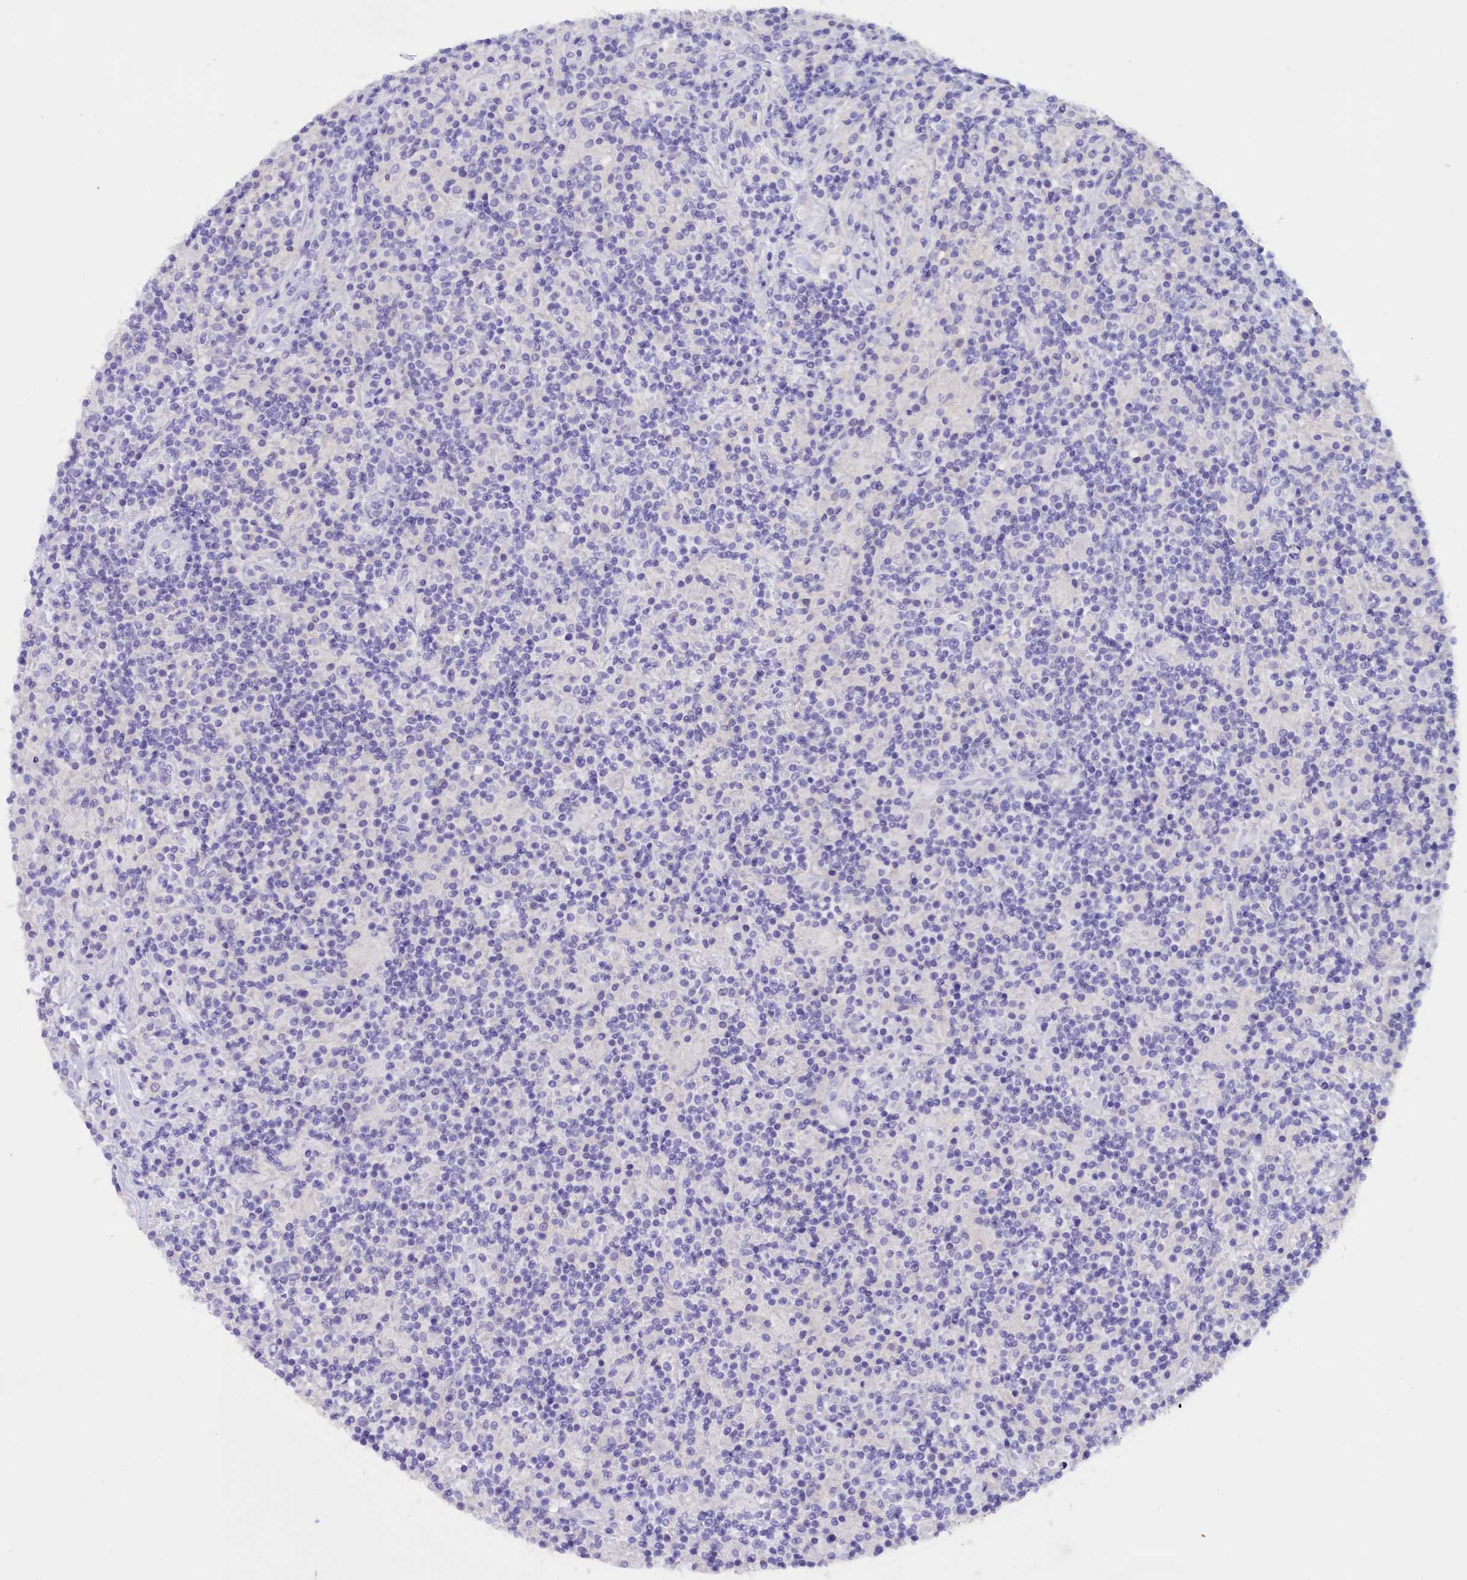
{"staining": {"intensity": "negative", "quantity": "none", "location": "none"}, "tissue": "lymphoma", "cell_type": "Tumor cells", "image_type": "cancer", "snomed": [{"axis": "morphology", "description": "Hodgkin's disease, NOS"}, {"axis": "topography", "description": "Lymph node"}], "caption": "Immunohistochemistry of human Hodgkin's disease exhibits no expression in tumor cells.", "gene": "PROK2", "patient": {"sex": "male", "age": 70}}